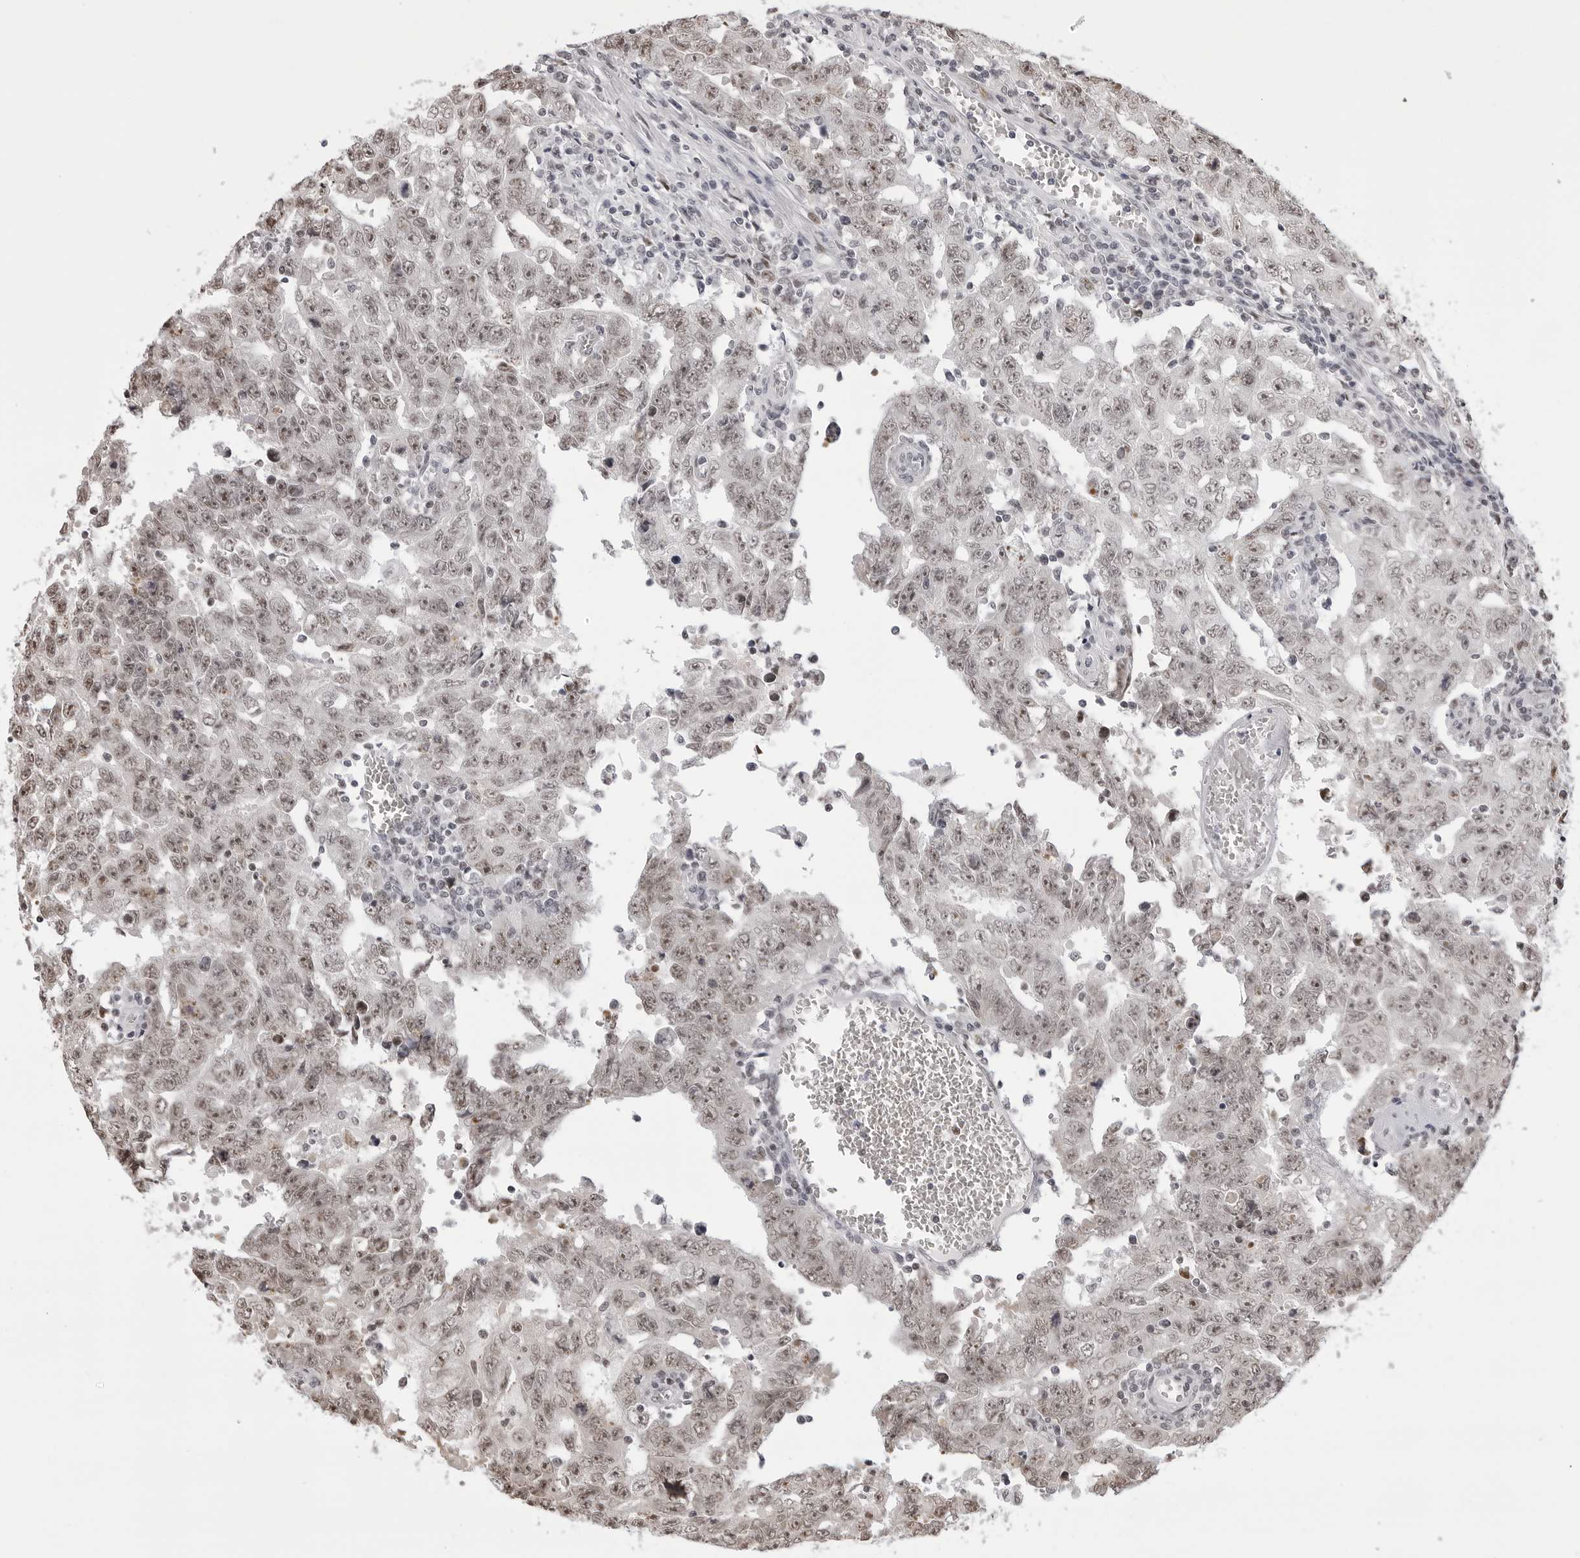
{"staining": {"intensity": "weak", "quantity": "25%-75%", "location": "nuclear"}, "tissue": "testis cancer", "cell_type": "Tumor cells", "image_type": "cancer", "snomed": [{"axis": "morphology", "description": "Carcinoma, Embryonal, NOS"}, {"axis": "topography", "description": "Testis"}], "caption": "Protein expression analysis of human embryonal carcinoma (testis) reveals weak nuclear expression in about 25%-75% of tumor cells.", "gene": "PHF3", "patient": {"sex": "male", "age": 26}}